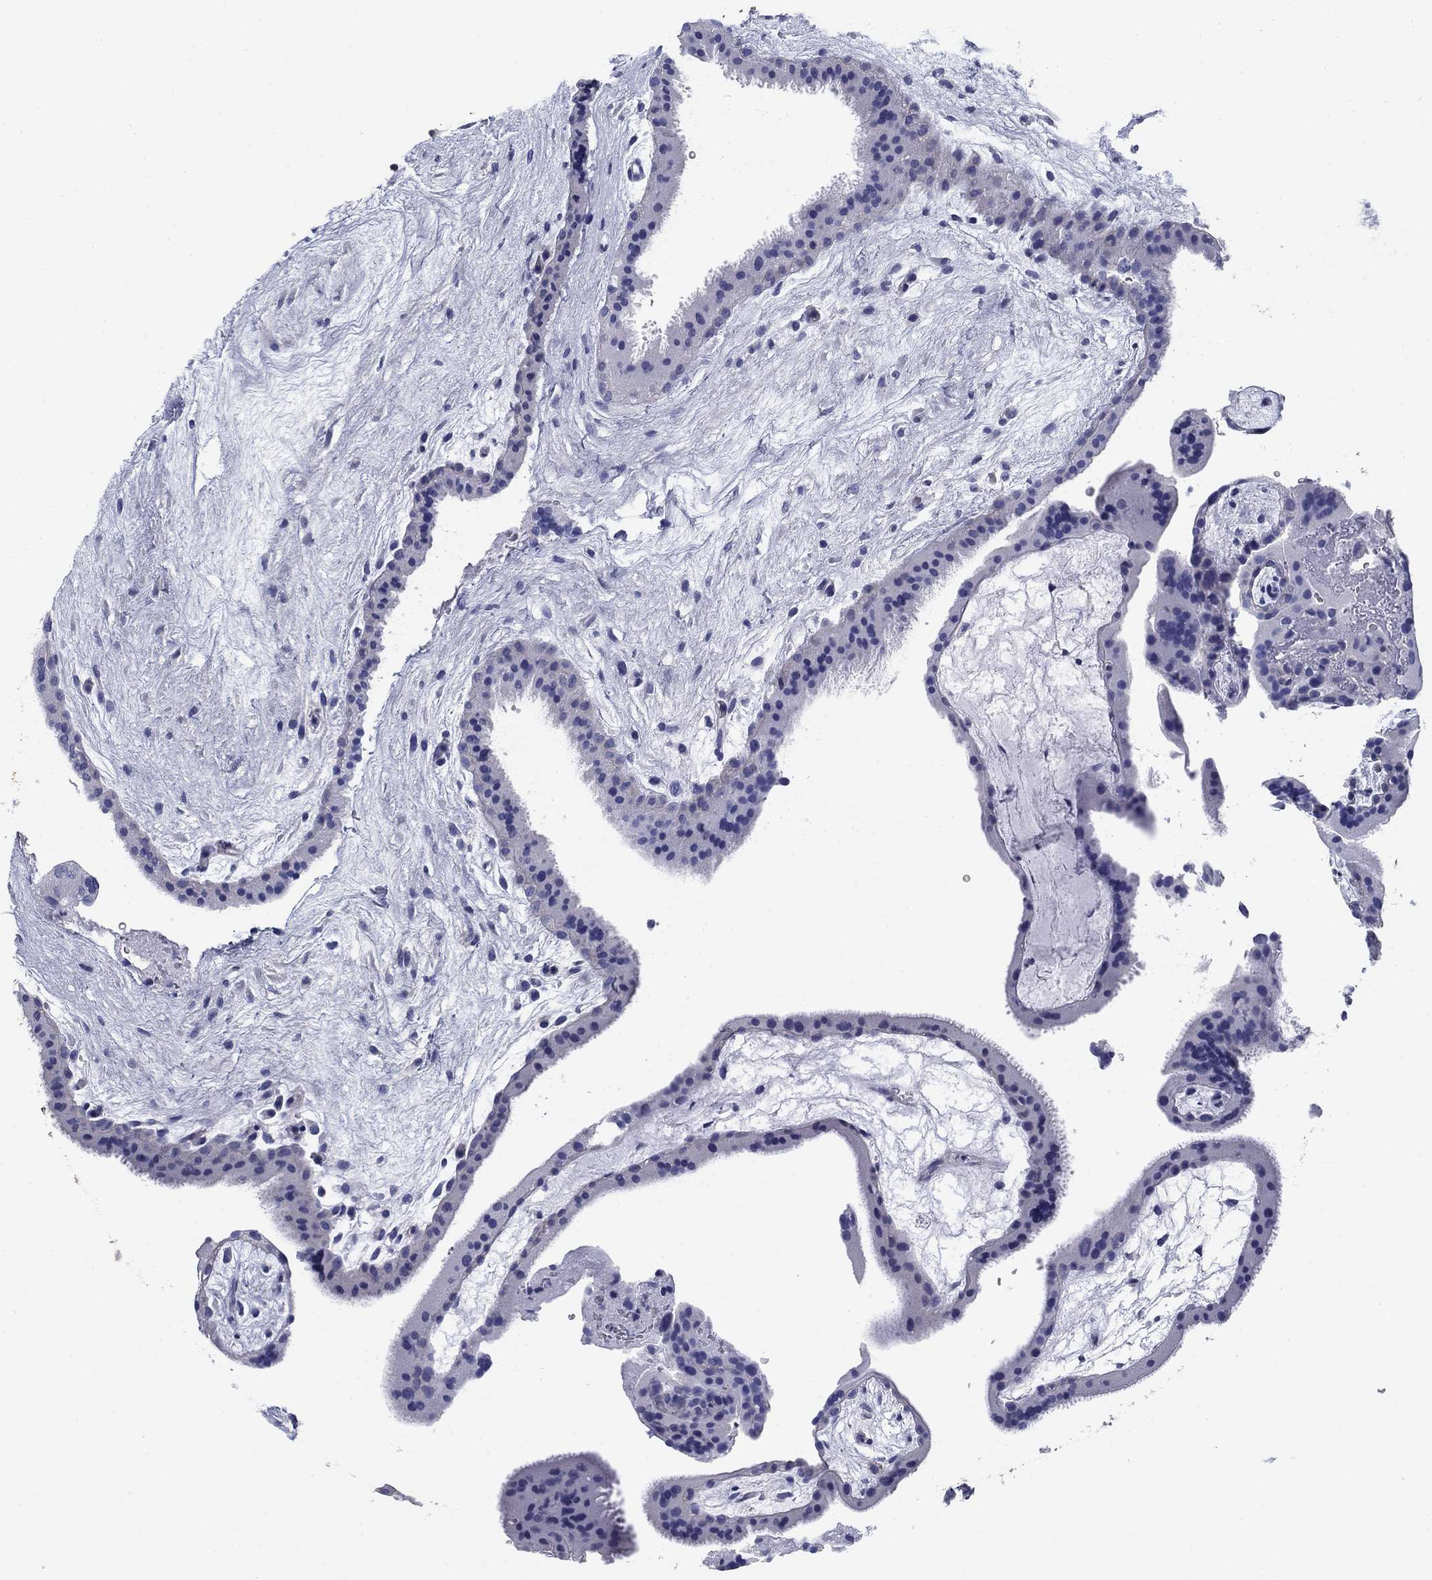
{"staining": {"intensity": "negative", "quantity": "none", "location": "none"}, "tissue": "placenta", "cell_type": "Decidual cells", "image_type": "normal", "snomed": [{"axis": "morphology", "description": "Normal tissue, NOS"}, {"axis": "topography", "description": "Placenta"}], "caption": "Immunohistochemical staining of unremarkable human placenta demonstrates no significant expression in decidual cells.", "gene": "PRKCG", "patient": {"sex": "female", "age": 19}}